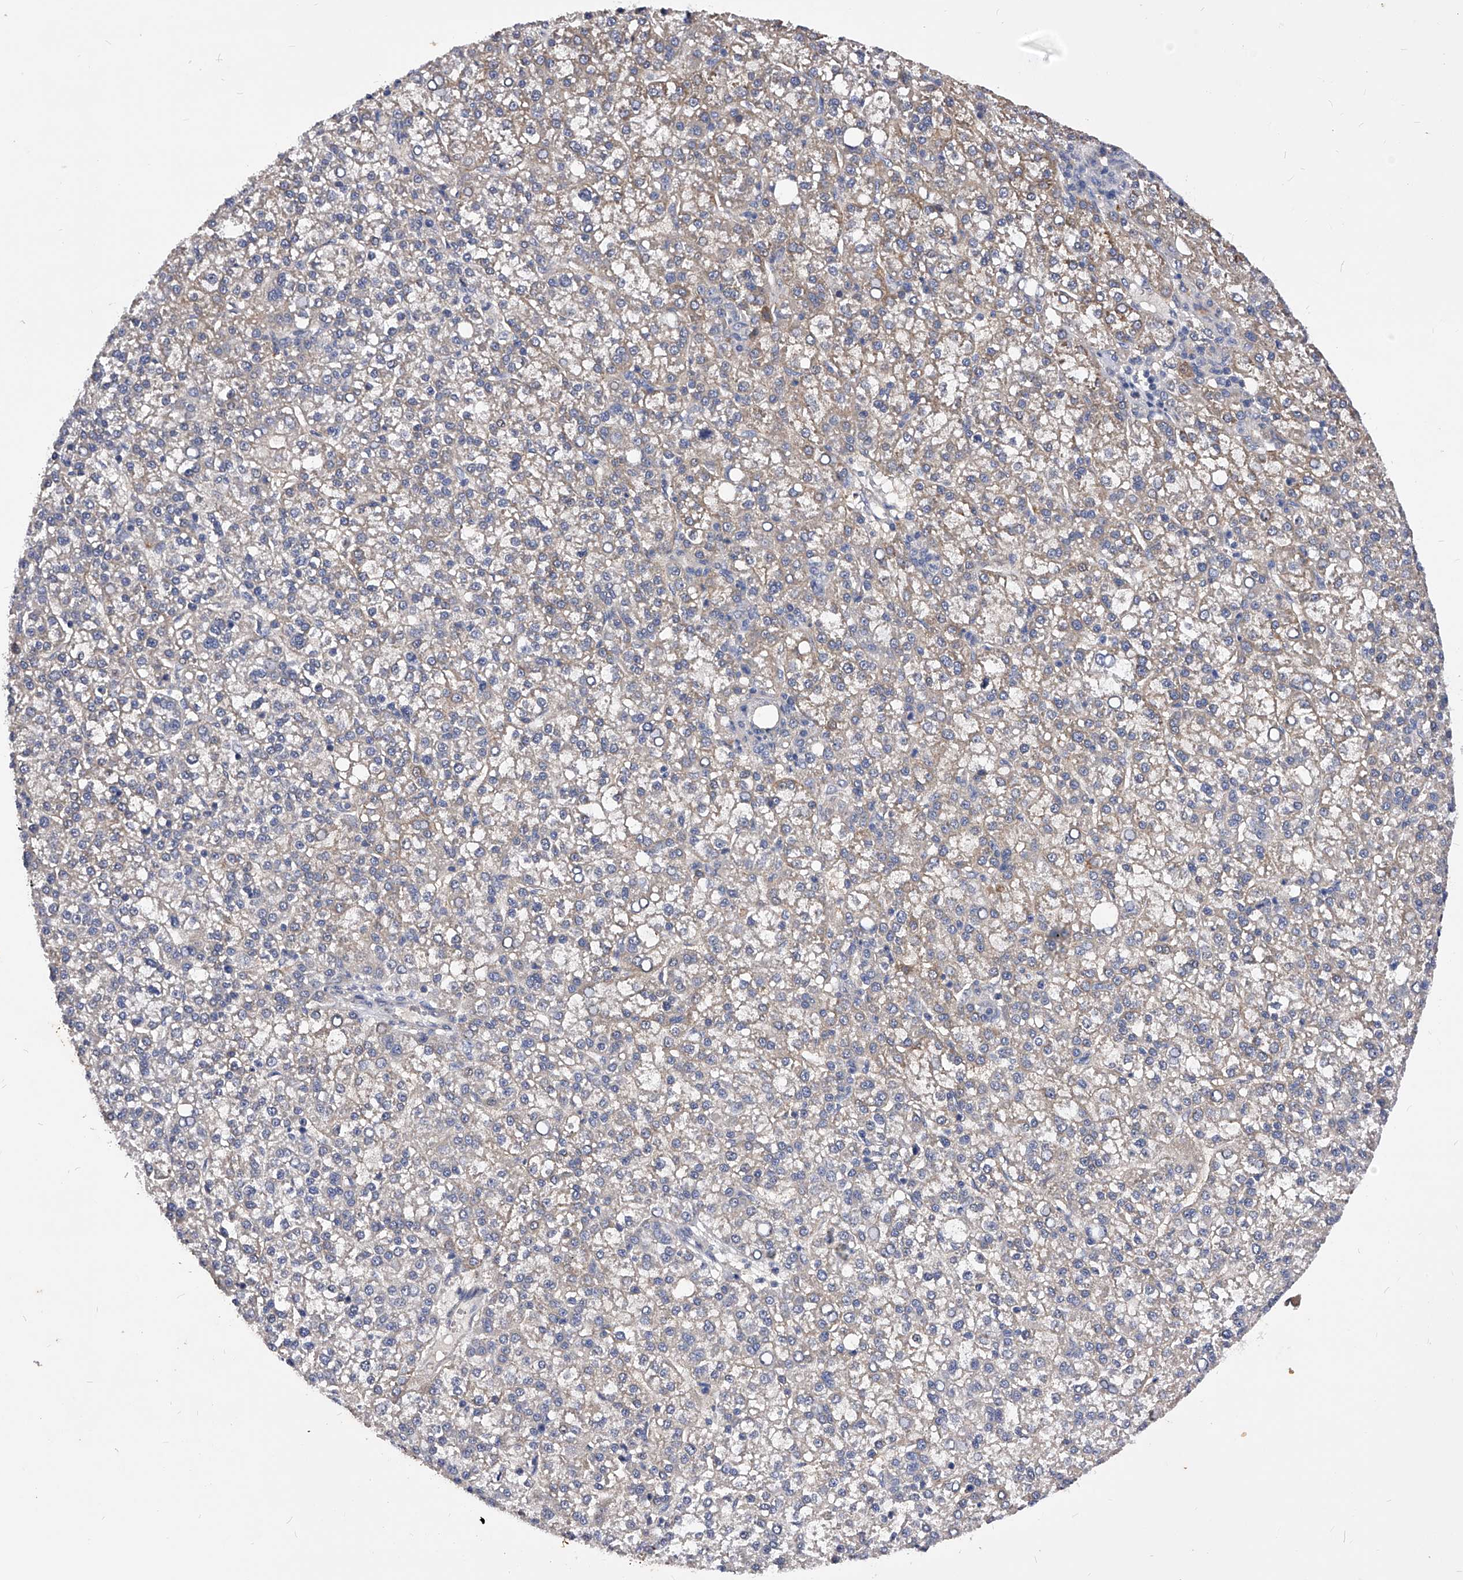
{"staining": {"intensity": "weak", "quantity": "<25%", "location": "cytoplasmic/membranous"}, "tissue": "liver cancer", "cell_type": "Tumor cells", "image_type": "cancer", "snomed": [{"axis": "morphology", "description": "Carcinoma, Hepatocellular, NOS"}, {"axis": "topography", "description": "Liver"}], "caption": "Immunohistochemistry (IHC) histopathology image of neoplastic tissue: human hepatocellular carcinoma (liver) stained with DAB (3,3'-diaminobenzidine) reveals no significant protein staining in tumor cells.", "gene": "PPP5C", "patient": {"sex": "female", "age": 58}}